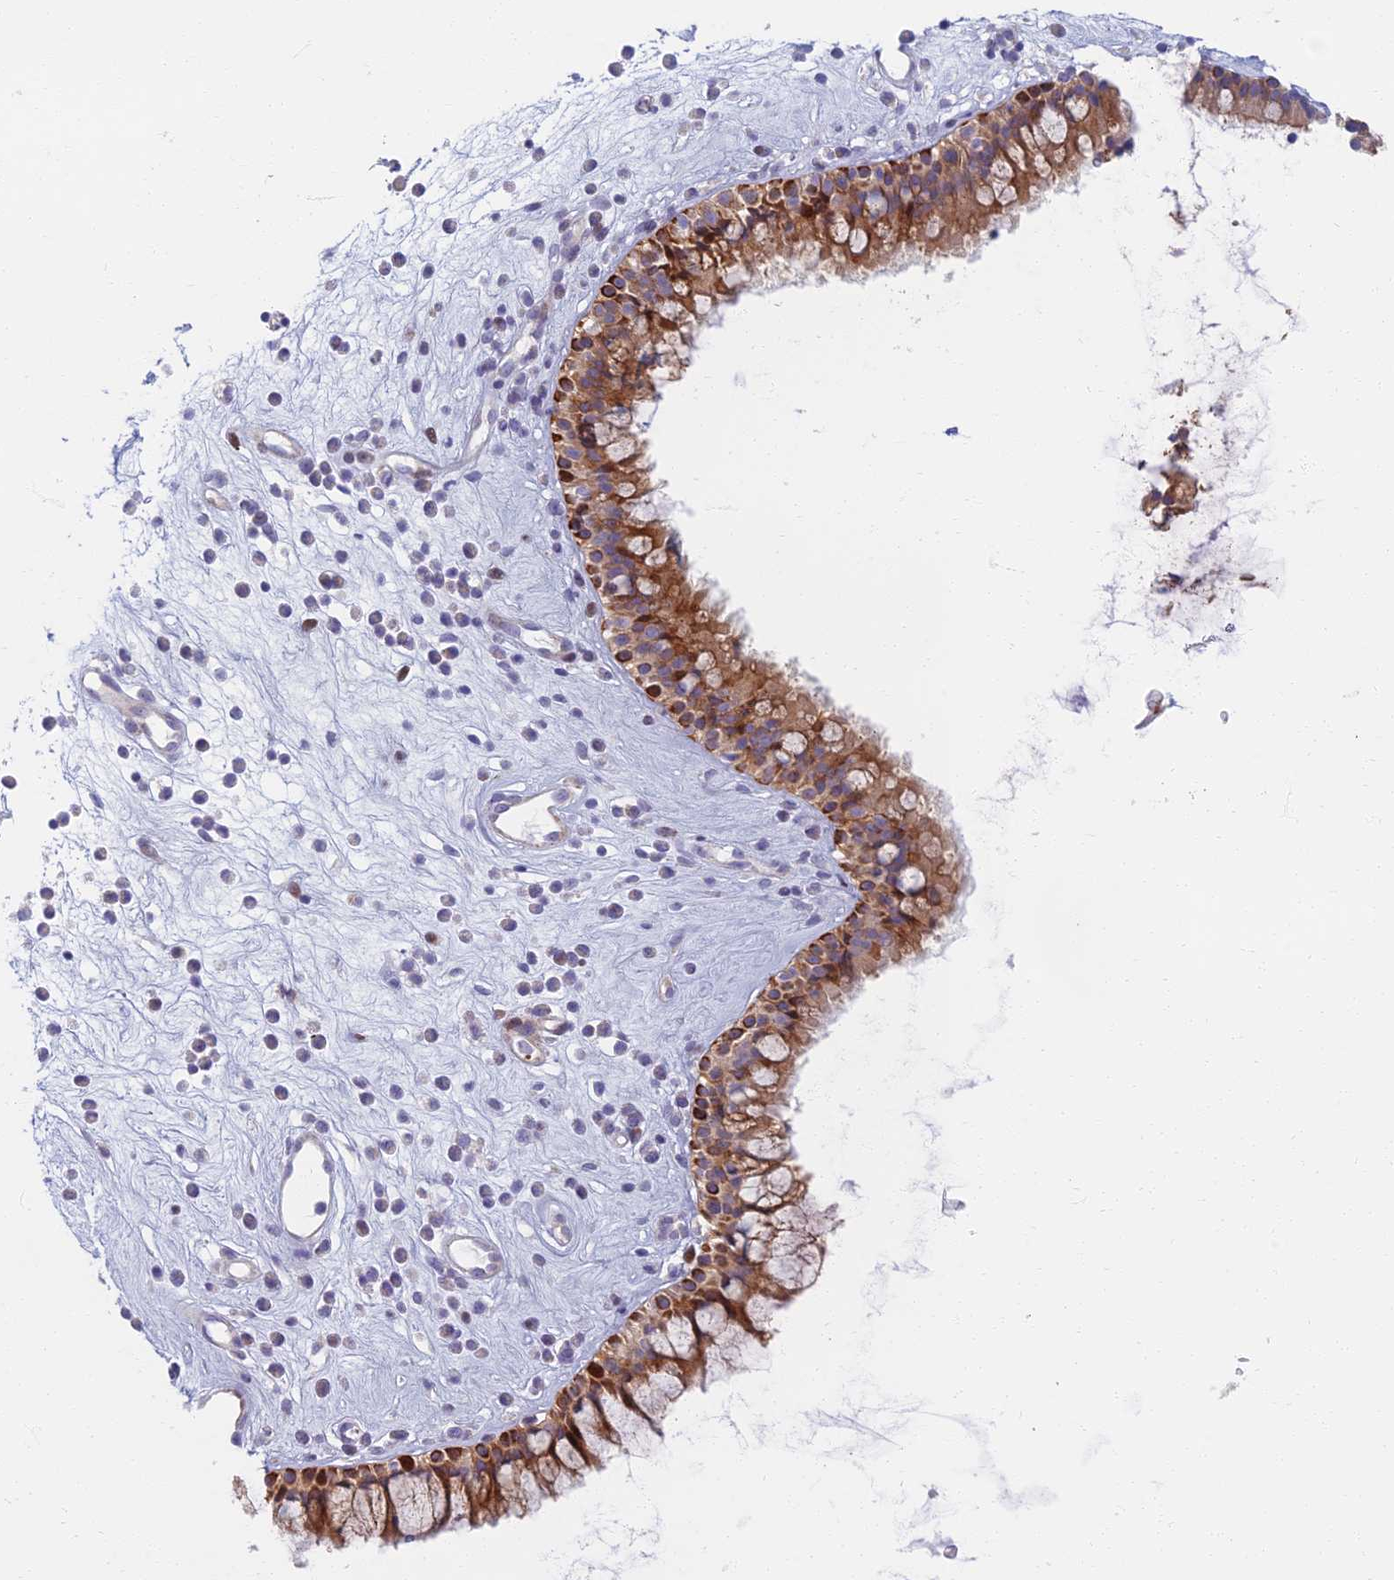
{"staining": {"intensity": "moderate", "quantity": ">75%", "location": "cytoplasmic/membranous"}, "tissue": "nasopharynx", "cell_type": "Respiratory epithelial cells", "image_type": "normal", "snomed": [{"axis": "morphology", "description": "Normal tissue, NOS"}, {"axis": "morphology", "description": "Inflammation, NOS"}, {"axis": "topography", "description": "Nasopharynx"}], "caption": "This is a photomicrograph of IHC staining of benign nasopharynx, which shows moderate staining in the cytoplasmic/membranous of respiratory epithelial cells.", "gene": "C15orf40", "patient": {"sex": "male", "age": 29}}